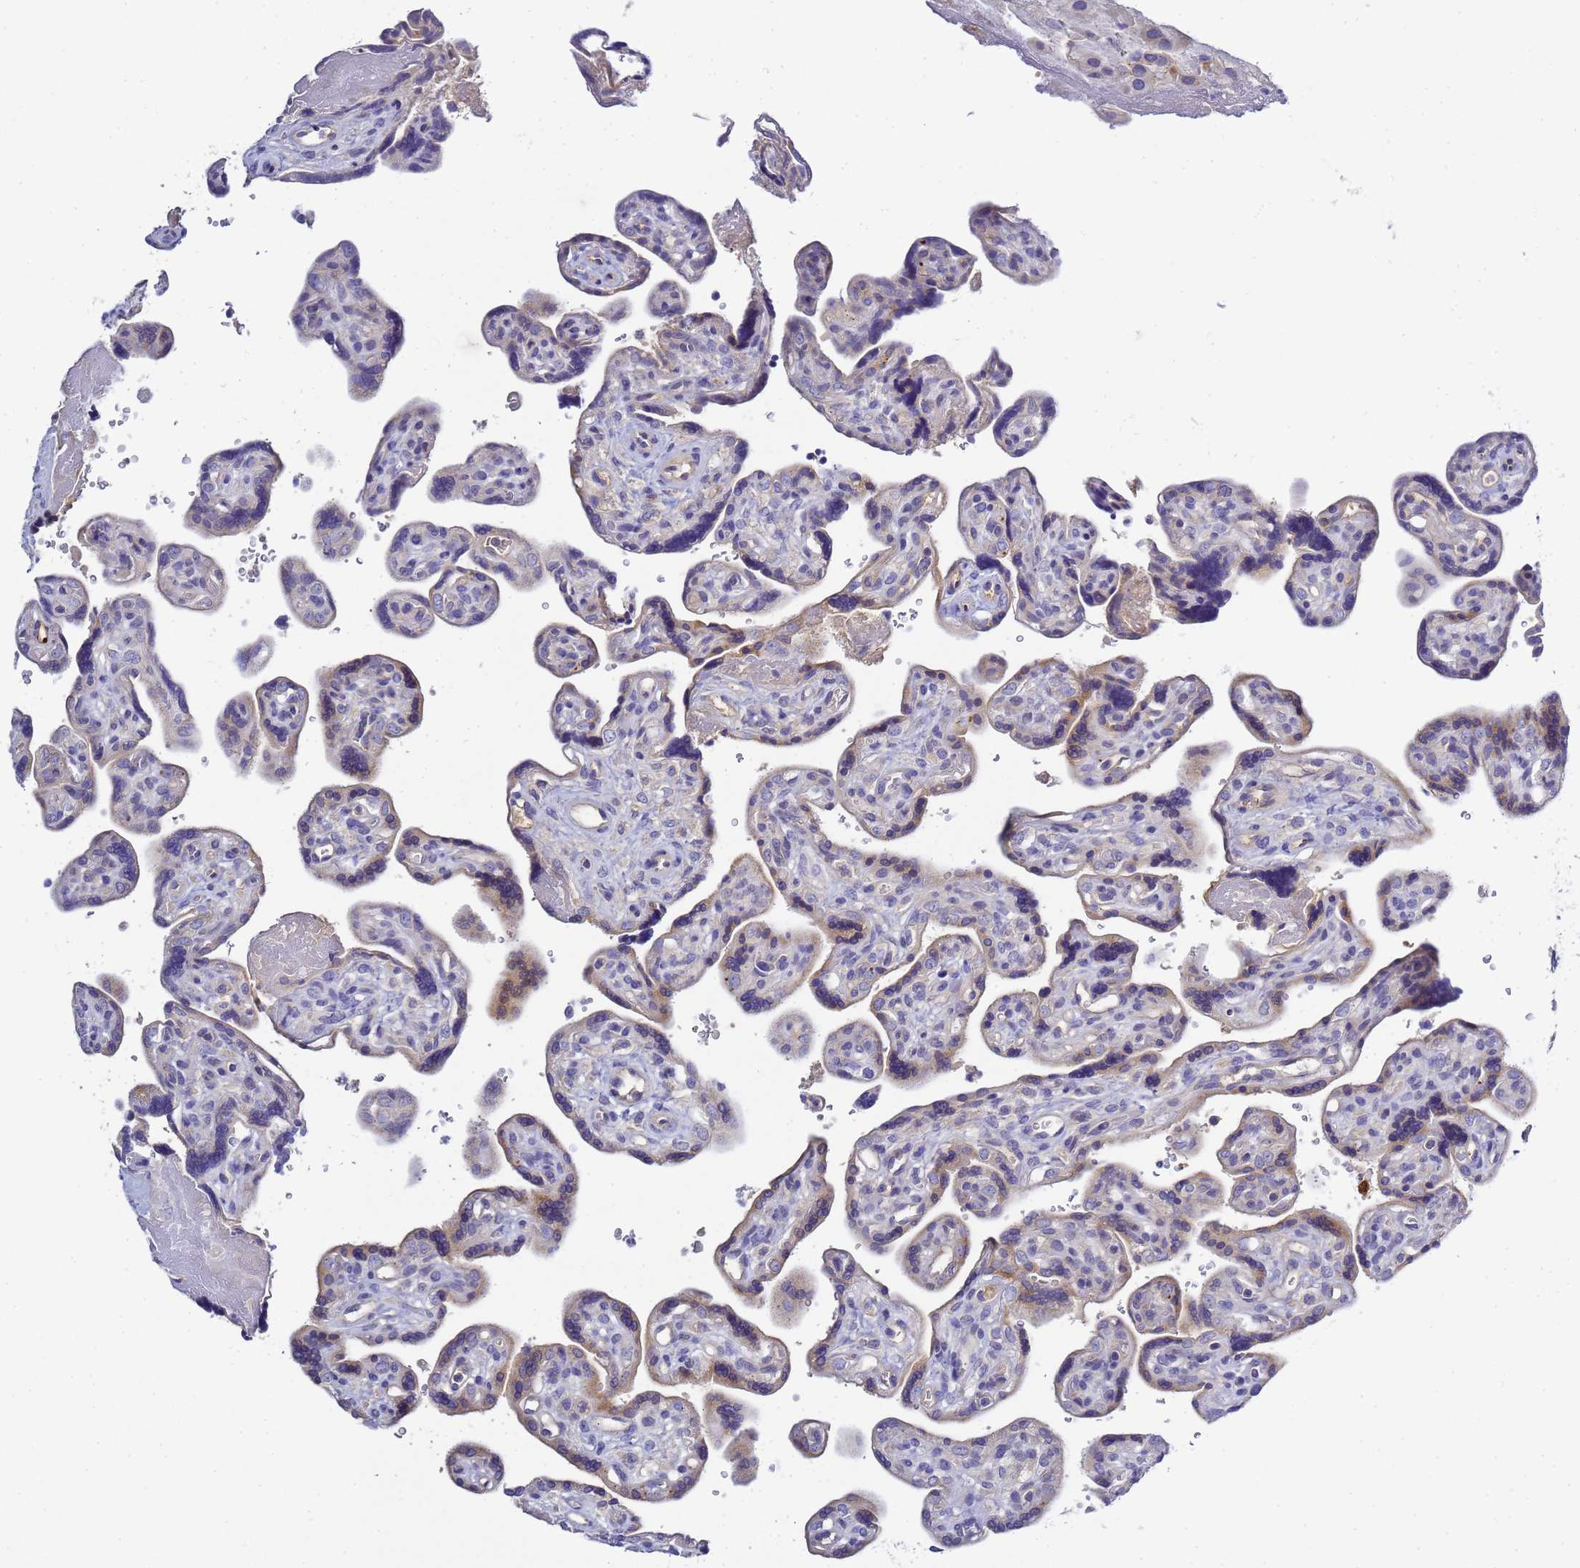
{"staining": {"intensity": "weak", "quantity": "25%-75%", "location": "cytoplasmic/membranous"}, "tissue": "placenta", "cell_type": "Trophoblastic cells", "image_type": "normal", "snomed": [{"axis": "morphology", "description": "Normal tissue, NOS"}, {"axis": "topography", "description": "Placenta"}], "caption": "Immunohistochemical staining of benign human placenta displays low levels of weak cytoplasmic/membranous expression in approximately 25%-75% of trophoblastic cells. (Stains: DAB in brown, nuclei in blue, Microscopy: brightfield microscopy at high magnification).", "gene": "TBCD", "patient": {"sex": "female", "age": 39}}